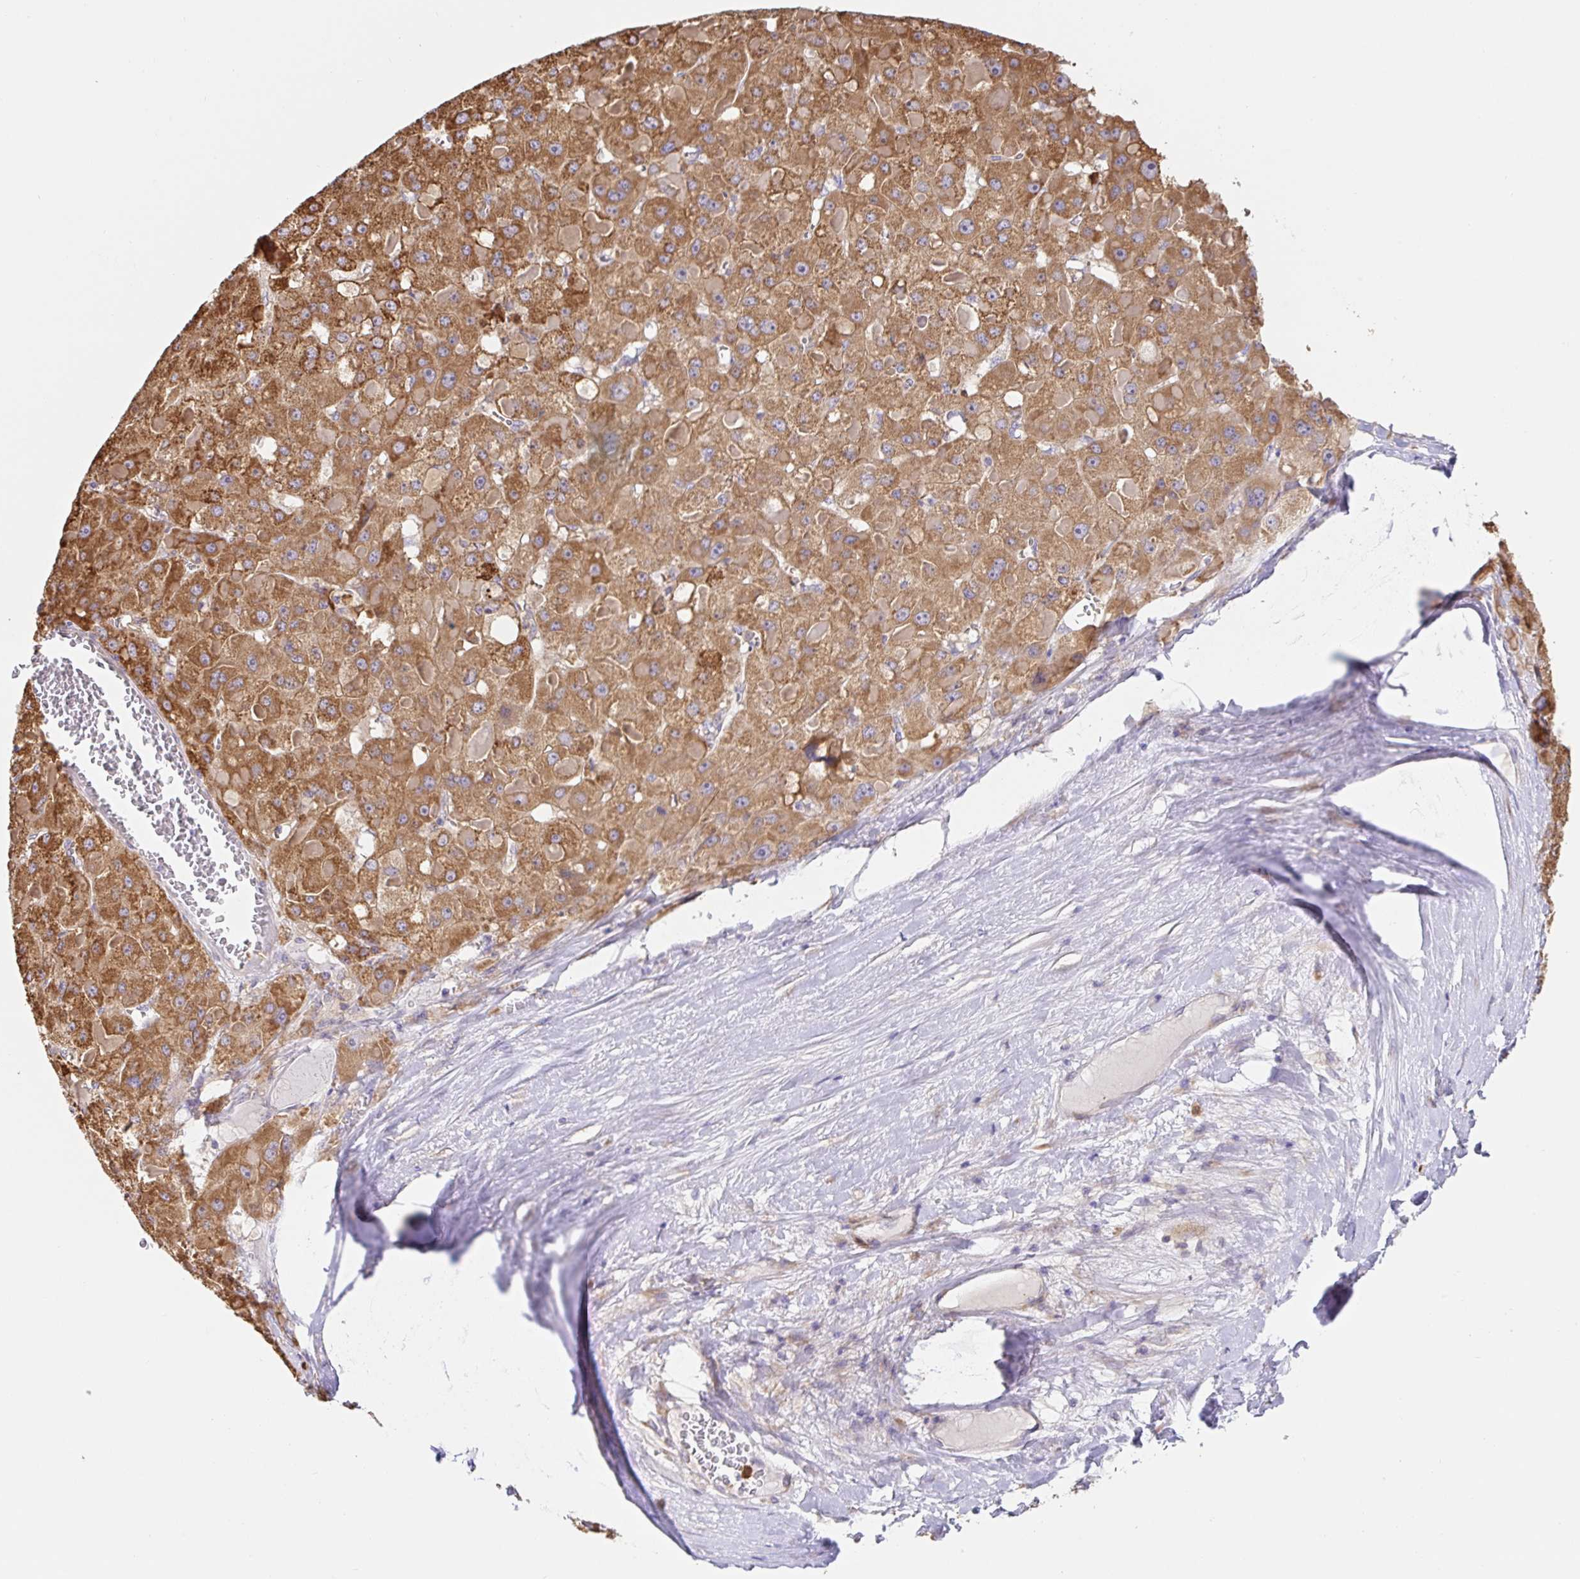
{"staining": {"intensity": "moderate", "quantity": ">75%", "location": "cytoplasmic/membranous"}, "tissue": "liver cancer", "cell_type": "Tumor cells", "image_type": "cancer", "snomed": [{"axis": "morphology", "description": "Carcinoma, Hepatocellular, NOS"}, {"axis": "topography", "description": "Liver"}], "caption": "Immunohistochemistry (IHC) (DAB) staining of human liver cancer reveals moderate cytoplasmic/membranous protein positivity in about >75% of tumor cells.", "gene": "PDPK1", "patient": {"sex": "female", "age": 73}}